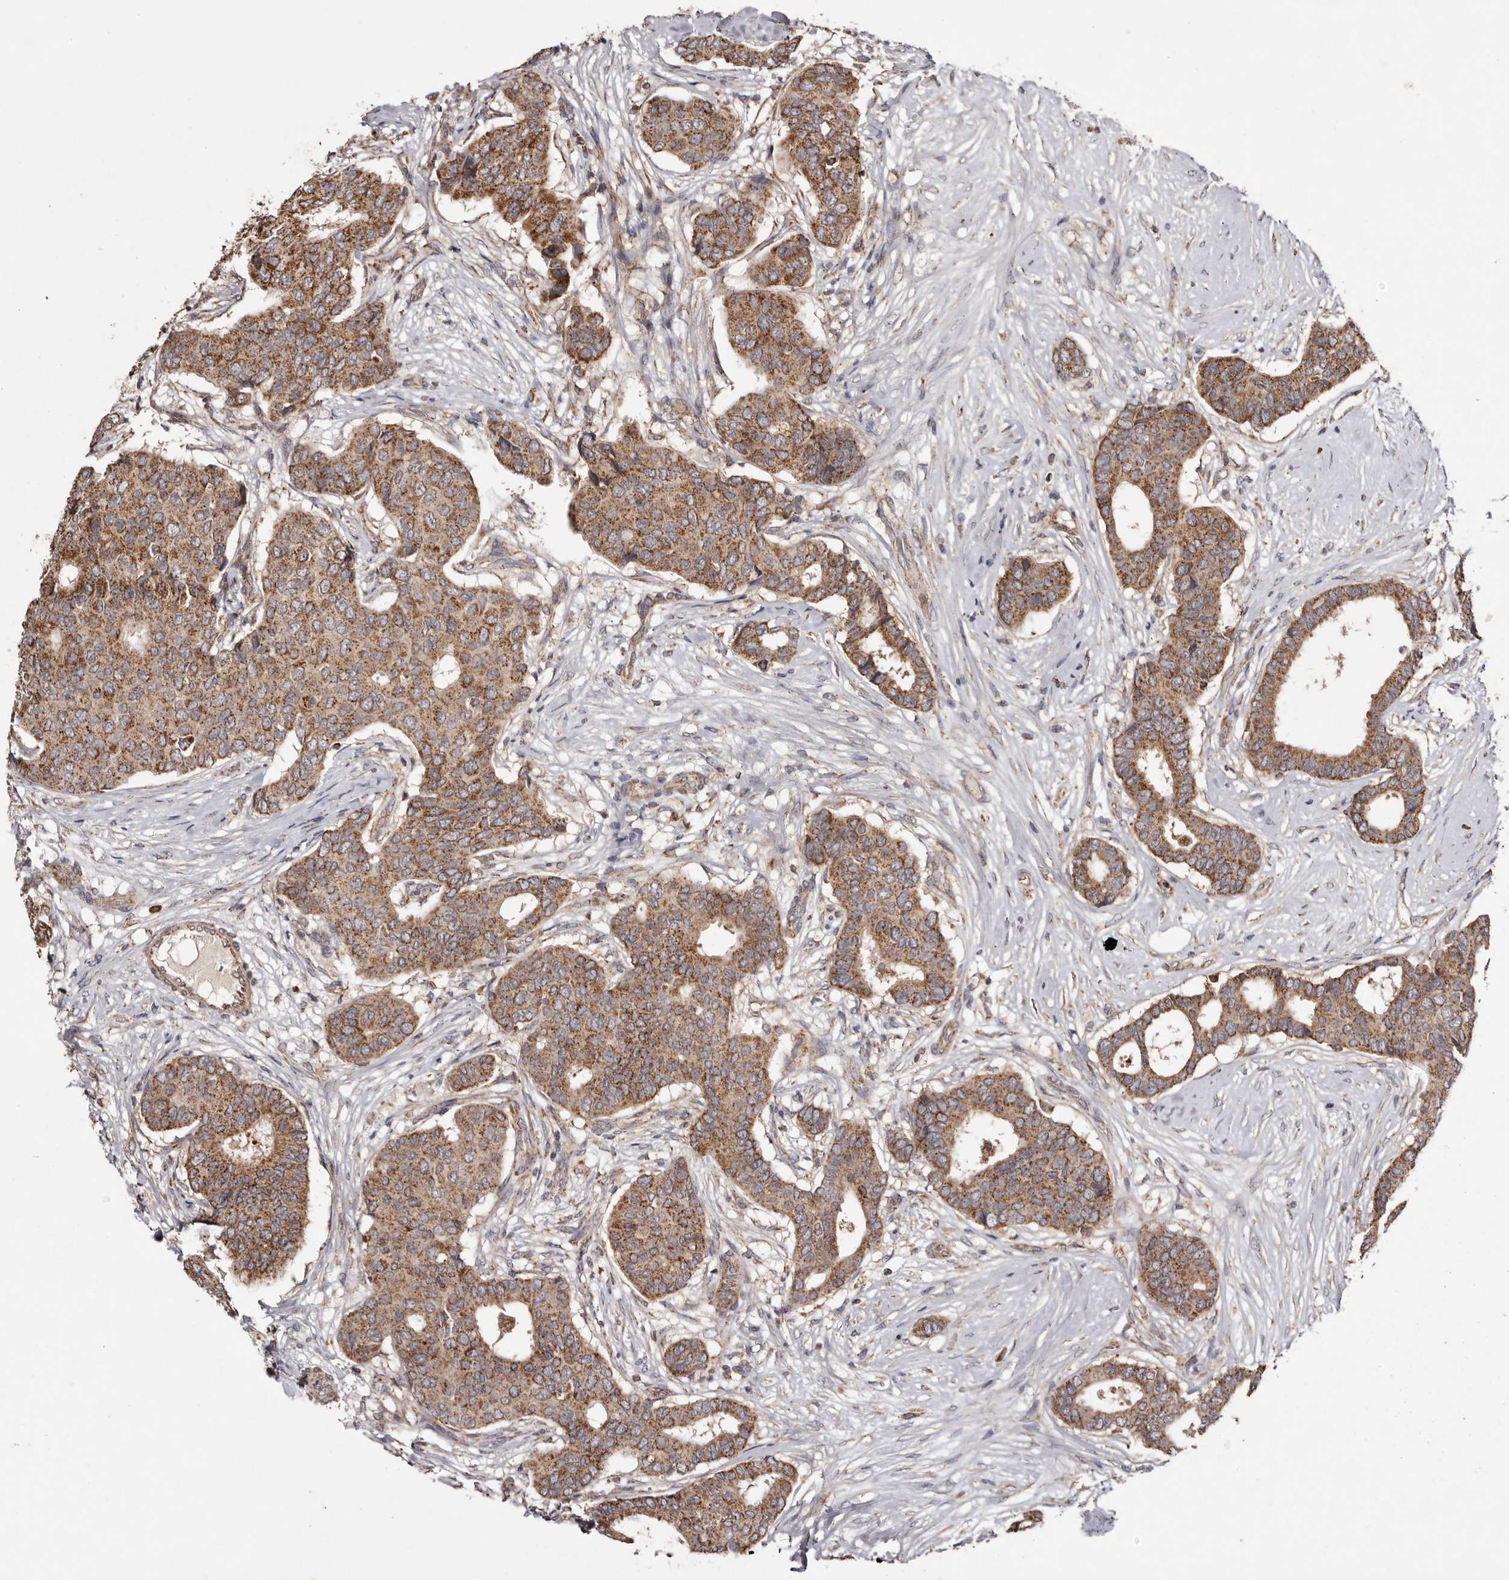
{"staining": {"intensity": "moderate", "quantity": ">75%", "location": "cytoplasmic/membranous"}, "tissue": "breast cancer", "cell_type": "Tumor cells", "image_type": "cancer", "snomed": [{"axis": "morphology", "description": "Duct carcinoma"}, {"axis": "topography", "description": "Breast"}], "caption": "This micrograph displays immunohistochemistry (IHC) staining of breast invasive ductal carcinoma, with medium moderate cytoplasmic/membranous positivity in about >75% of tumor cells.", "gene": "CPLANE2", "patient": {"sex": "female", "age": 75}}